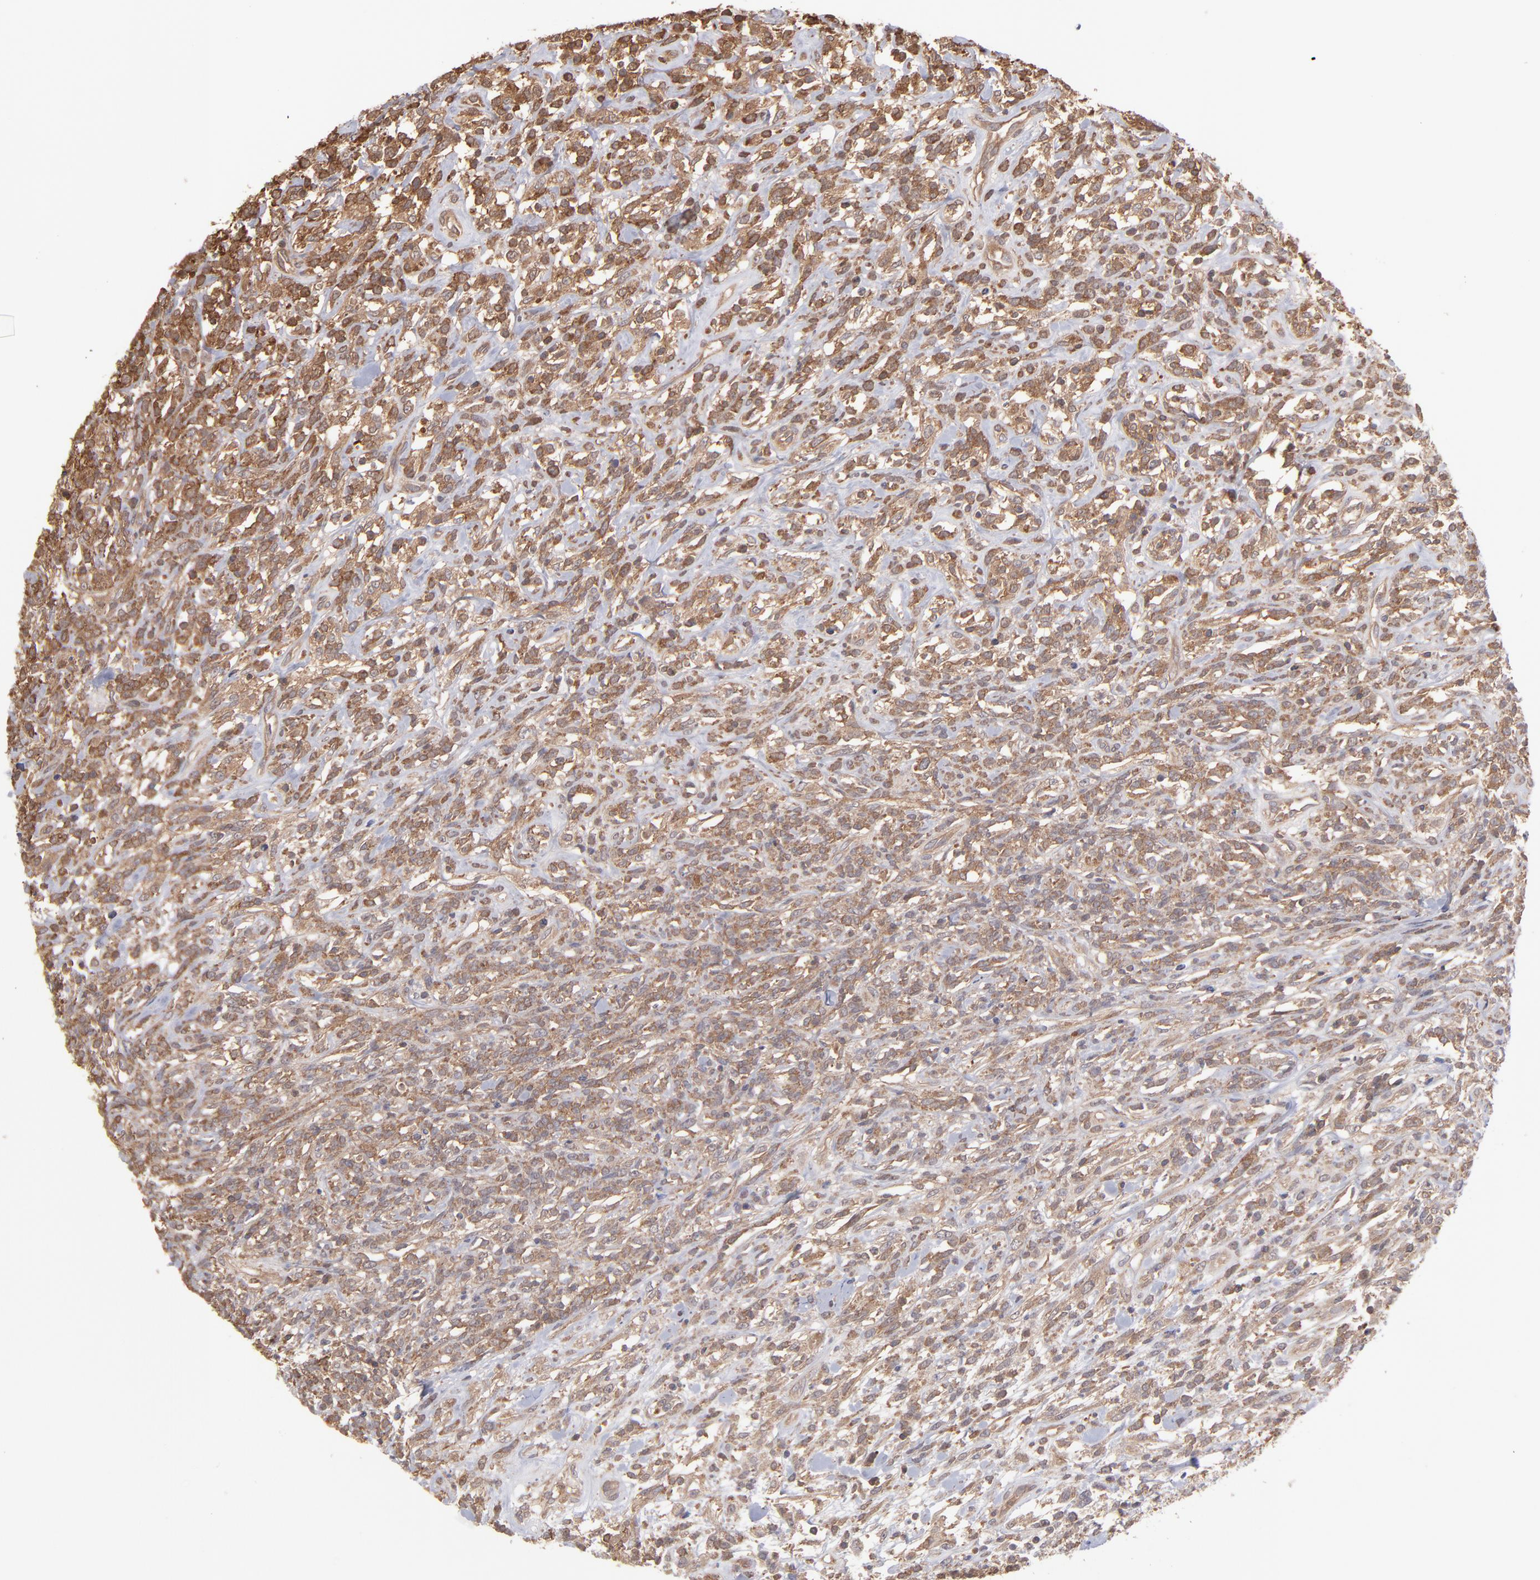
{"staining": {"intensity": "moderate", "quantity": ">75%", "location": "cytoplasmic/membranous"}, "tissue": "lymphoma", "cell_type": "Tumor cells", "image_type": "cancer", "snomed": [{"axis": "morphology", "description": "Malignant lymphoma, non-Hodgkin's type, High grade"}, {"axis": "topography", "description": "Lymph node"}], "caption": "Immunohistochemical staining of human lymphoma displays medium levels of moderate cytoplasmic/membranous protein expression in approximately >75% of tumor cells. Using DAB (3,3'-diaminobenzidine) (brown) and hematoxylin (blue) stains, captured at high magnification using brightfield microscopy.", "gene": "MAP2K2", "patient": {"sex": "female", "age": 73}}